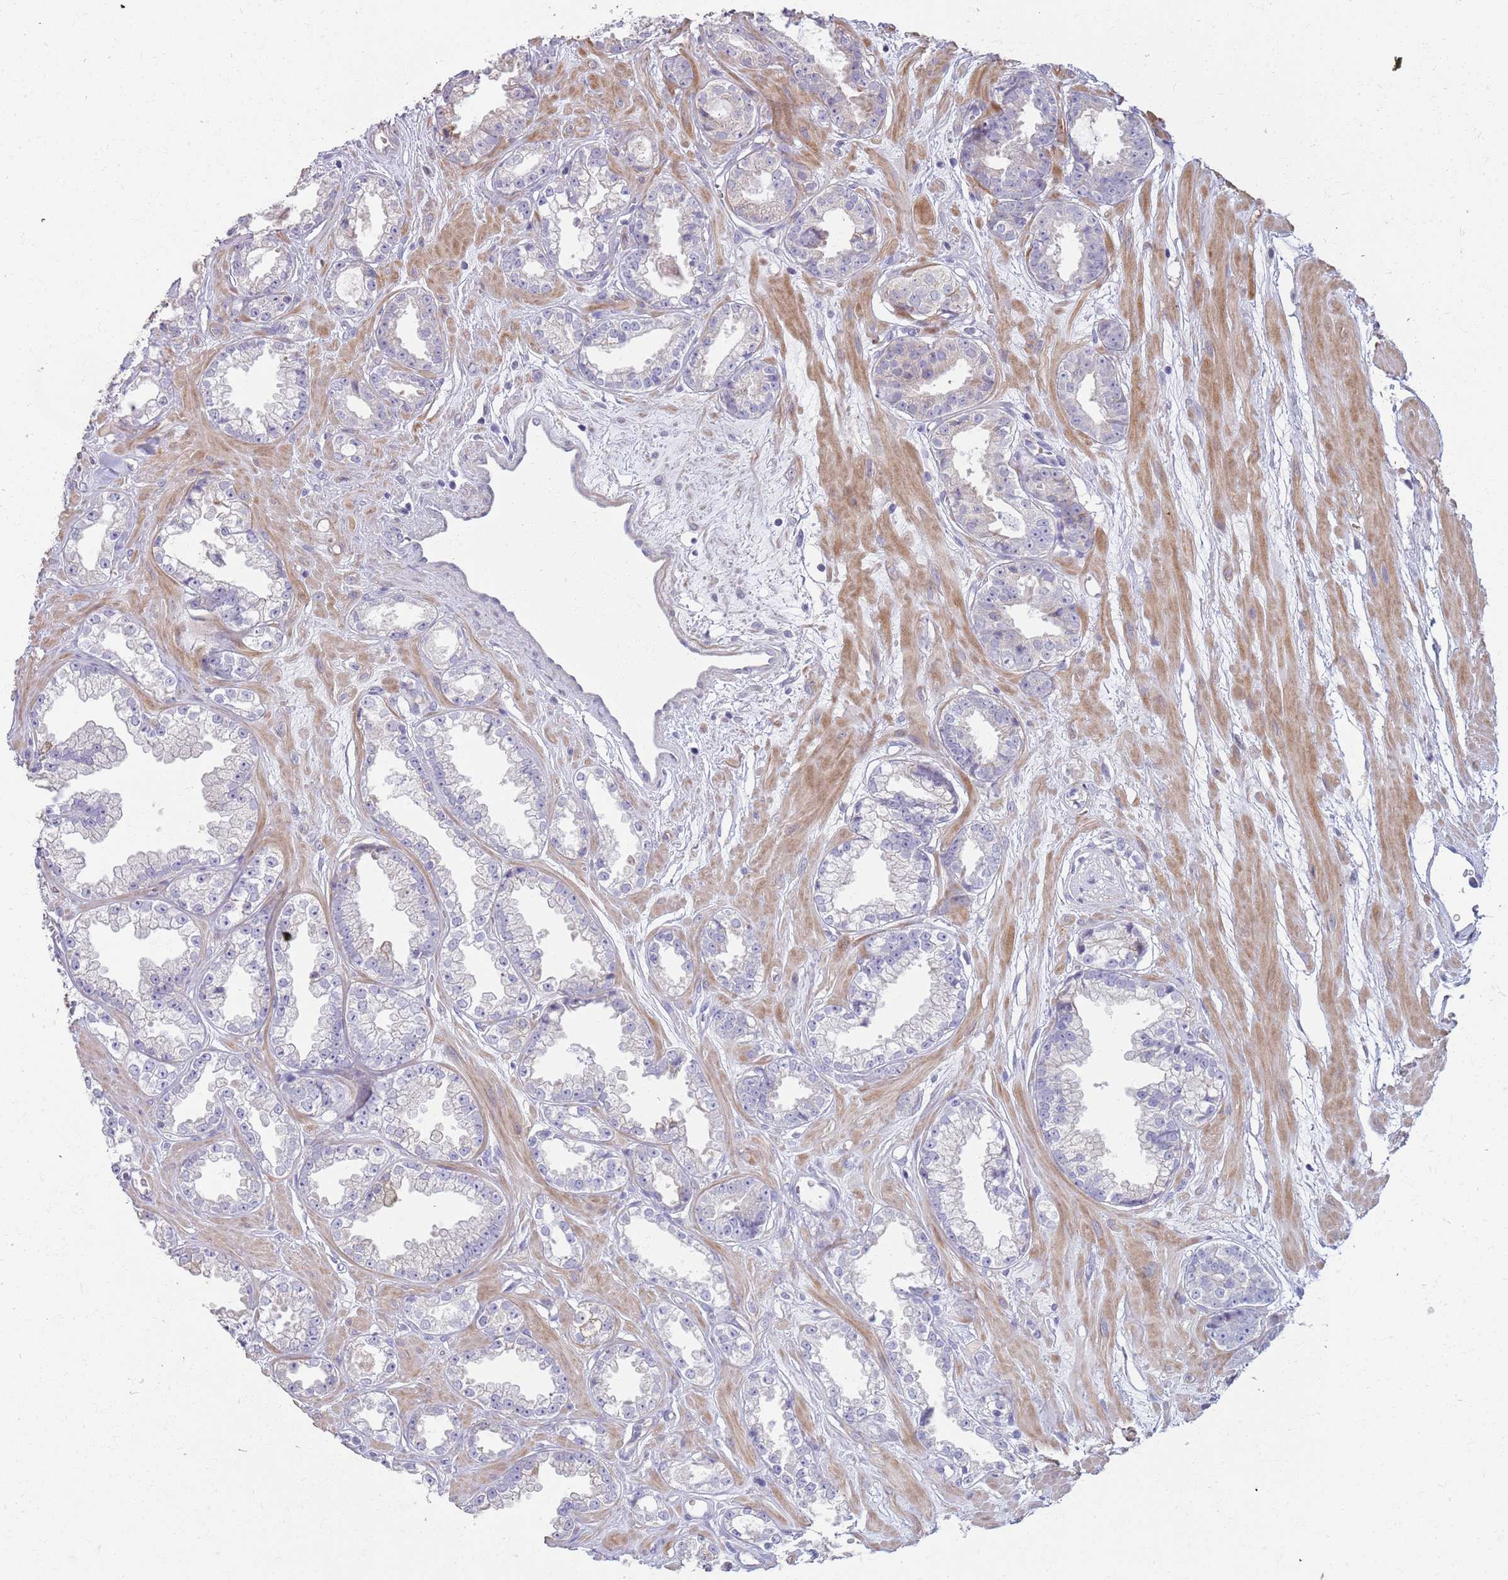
{"staining": {"intensity": "negative", "quantity": "none", "location": "none"}, "tissue": "prostate cancer", "cell_type": "Tumor cells", "image_type": "cancer", "snomed": [{"axis": "morphology", "description": "Adenocarcinoma, Low grade"}, {"axis": "topography", "description": "Prostate"}], "caption": "Prostate low-grade adenocarcinoma was stained to show a protein in brown. There is no significant staining in tumor cells.", "gene": "SUSD1", "patient": {"sex": "male", "age": 60}}